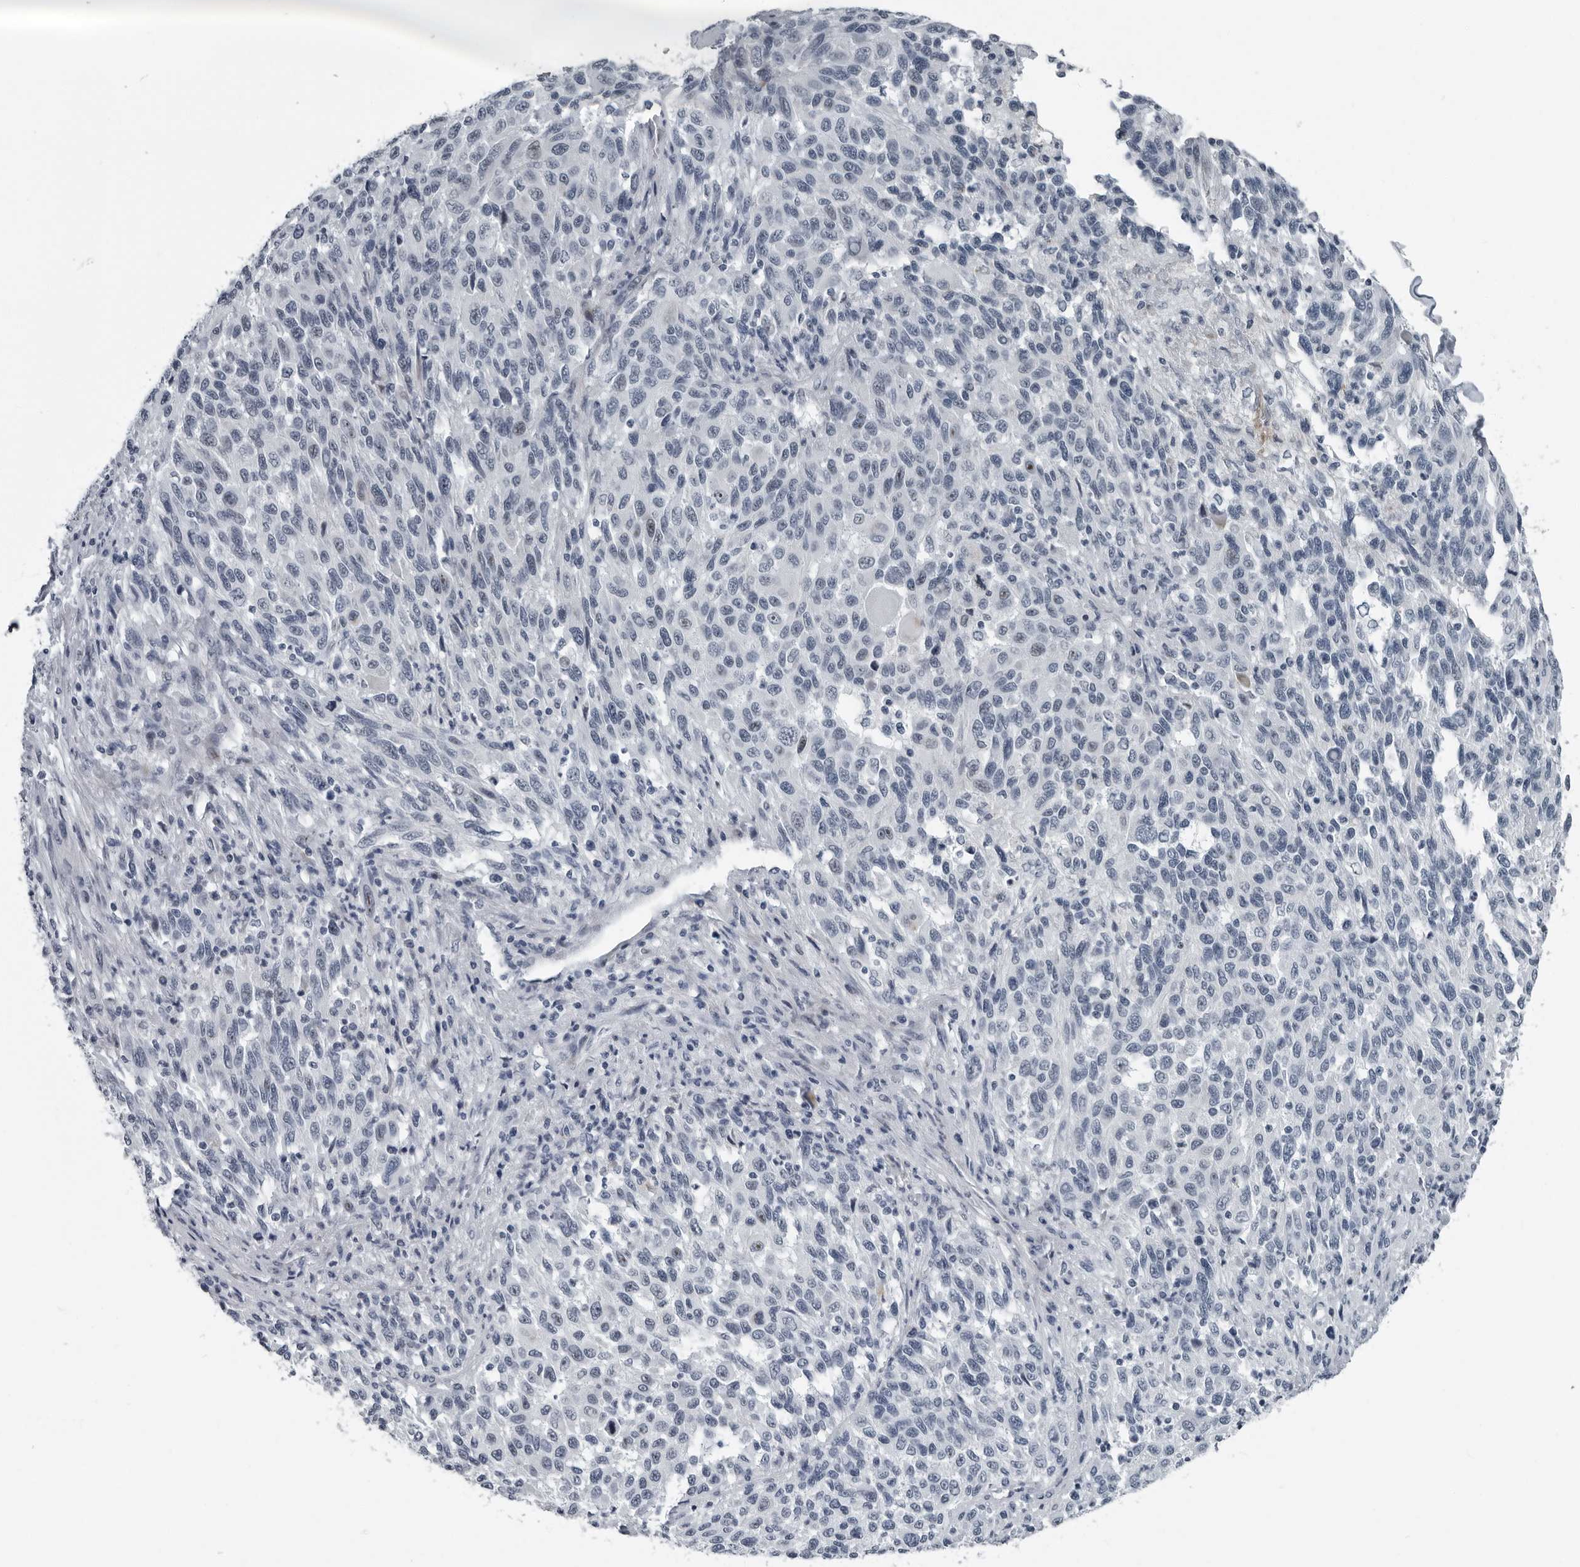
{"staining": {"intensity": "negative", "quantity": "none", "location": "none"}, "tissue": "melanoma", "cell_type": "Tumor cells", "image_type": "cancer", "snomed": [{"axis": "morphology", "description": "Malignant melanoma, Metastatic site"}, {"axis": "topography", "description": "Lymph node"}], "caption": "A photomicrograph of melanoma stained for a protein demonstrates no brown staining in tumor cells.", "gene": "PDCD11", "patient": {"sex": "male", "age": 61}}